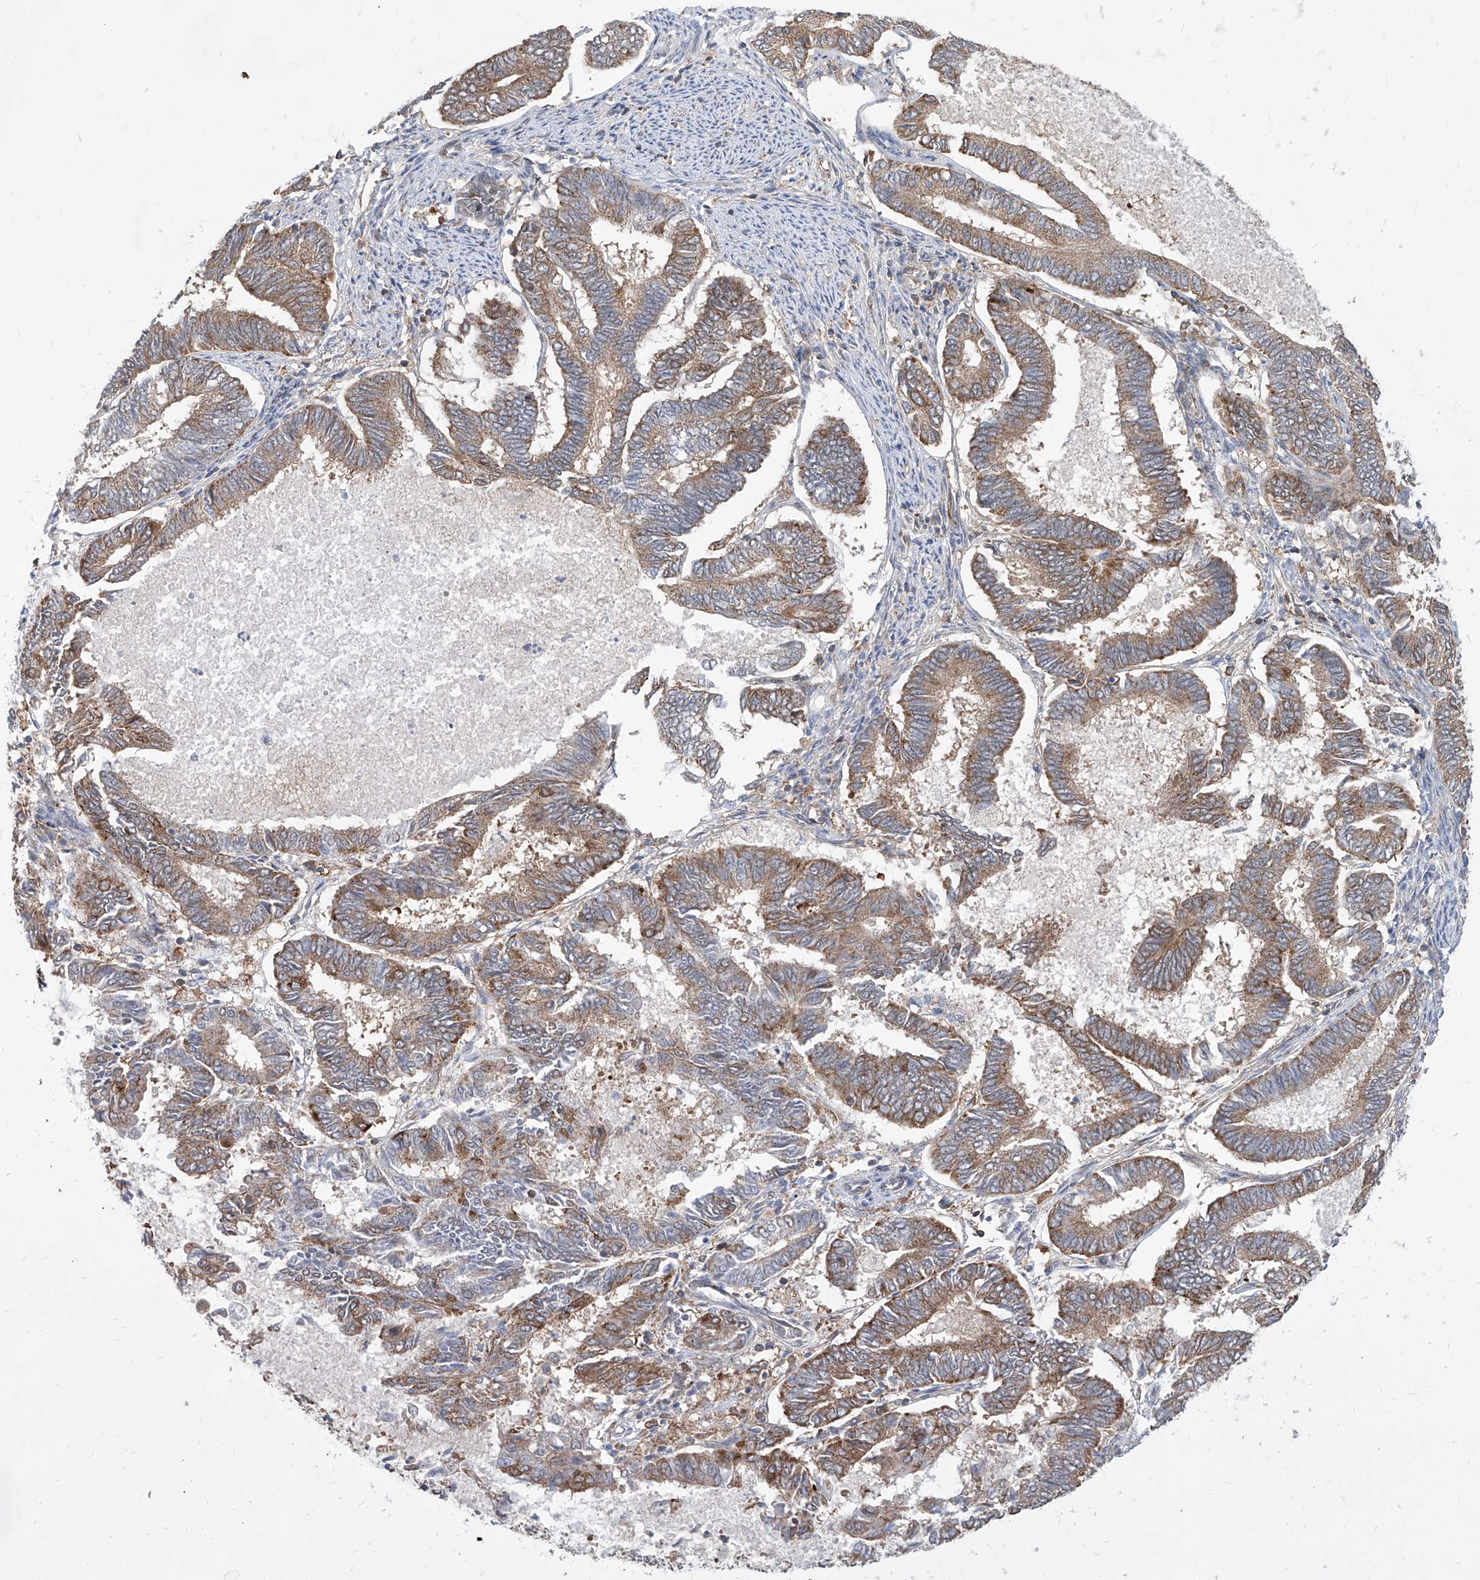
{"staining": {"intensity": "moderate", "quantity": "25%-75%", "location": "cytoplasmic/membranous"}, "tissue": "endometrial cancer", "cell_type": "Tumor cells", "image_type": "cancer", "snomed": [{"axis": "morphology", "description": "Adenocarcinoma, NOS"}, {"axis": "topography", "description": "Endometrium"}], "caption": "IHC image of endometrial adenocarcinoma stained for a protein (brown), which displays medium levels of moderate cytoplasmic/membranous positivity in about 25%-75% of tumor cells.", "gene": "MAGED2", "patient": {"sex": "female", "age": 86}}